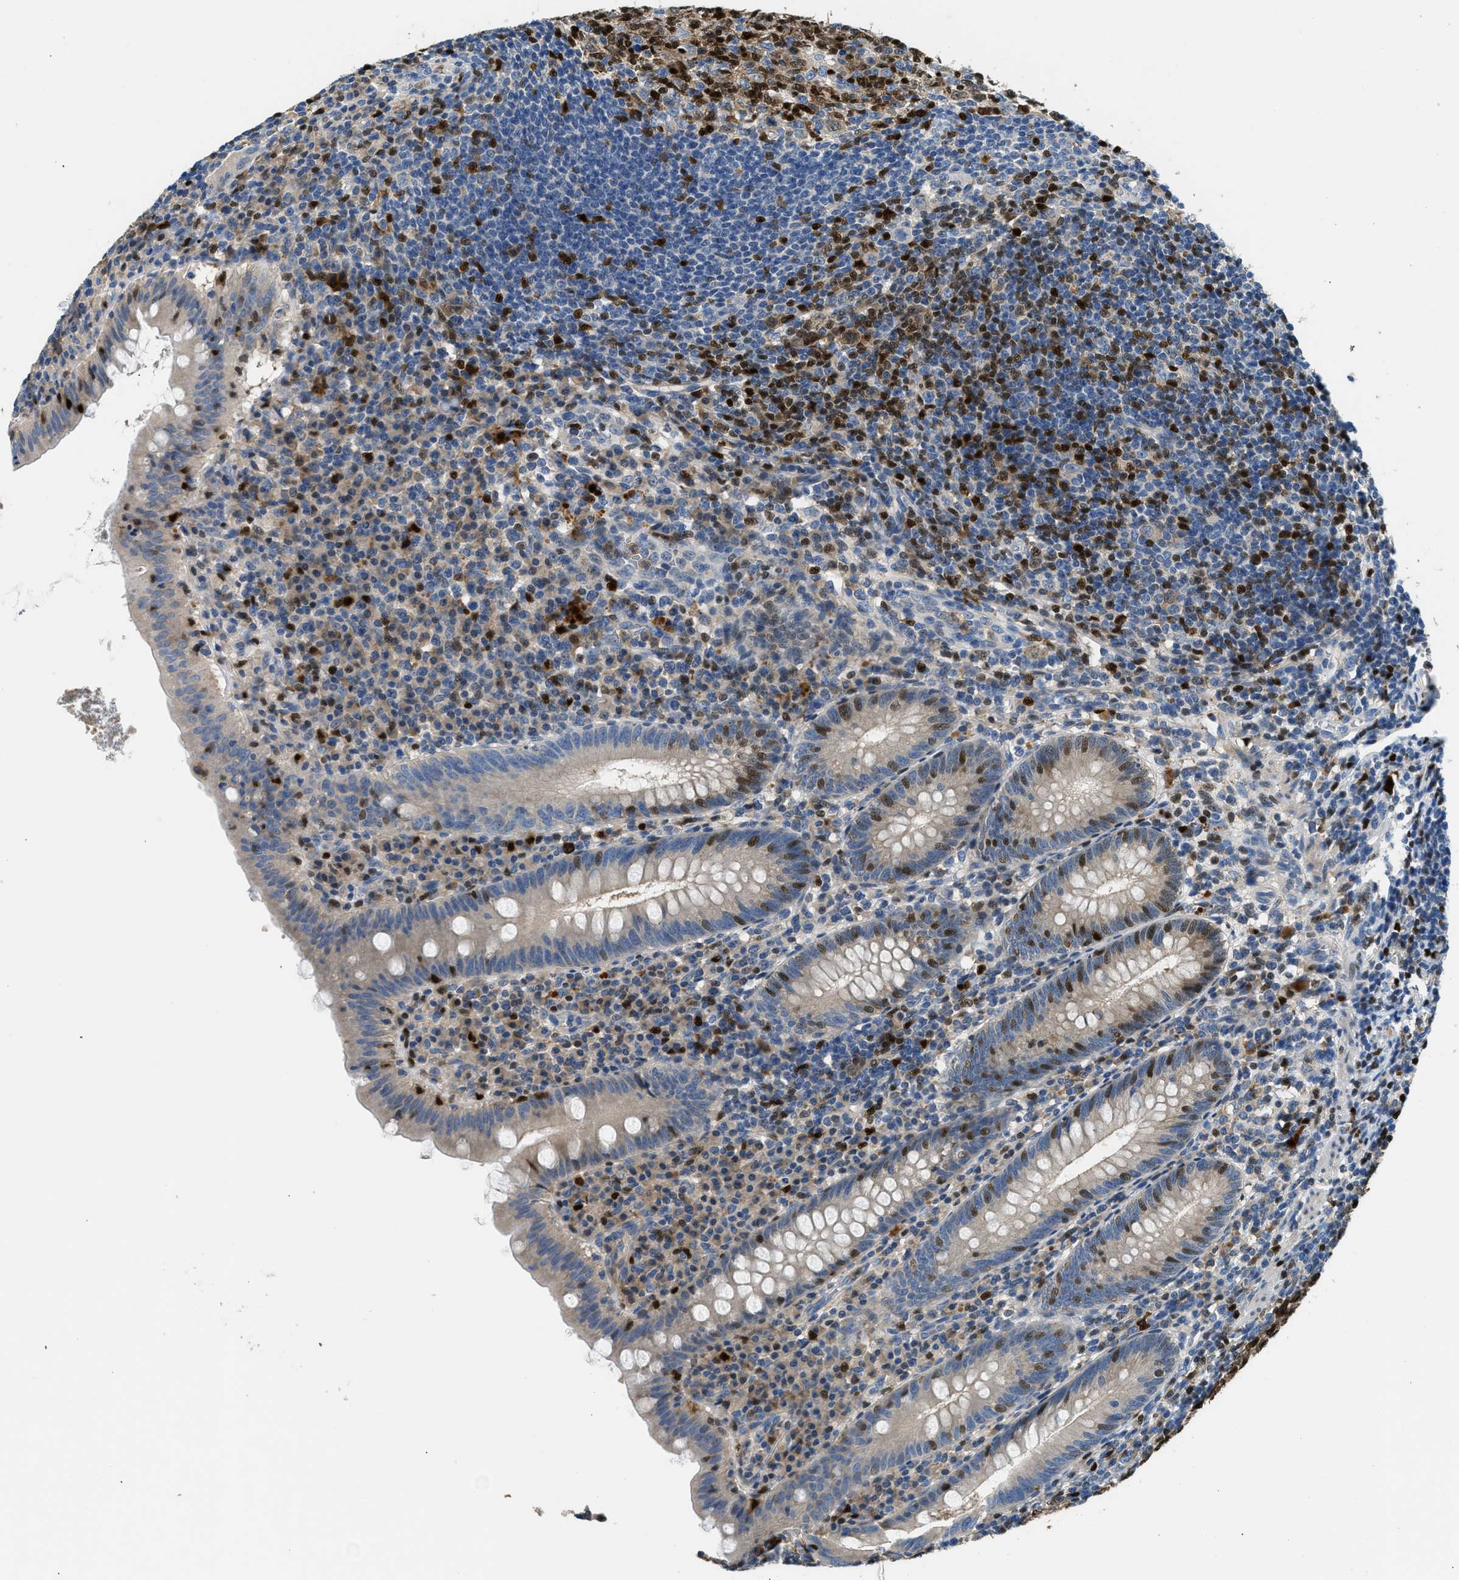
{"staining": {"intensity": "strong", "quantity": "25%-75%", "location": "cytoplasmic/membranous,nuclear"}, "tissue": "appendix", "cell_type": "Glandular cells", "image_type": "normal", "snomed": [{"axis": "morphology", "description": "Normal tissue, NOS"}, {"axis": "topography", "description": "Appendix"}], "caption": "Protein analysis of benign appendix exhibits strong cytoplasmic/membranous,nuclear staining in approximately 25%-75% of glandular cells.", "gene": "TOX", "patient": {"sex": "male", "age": 56}}